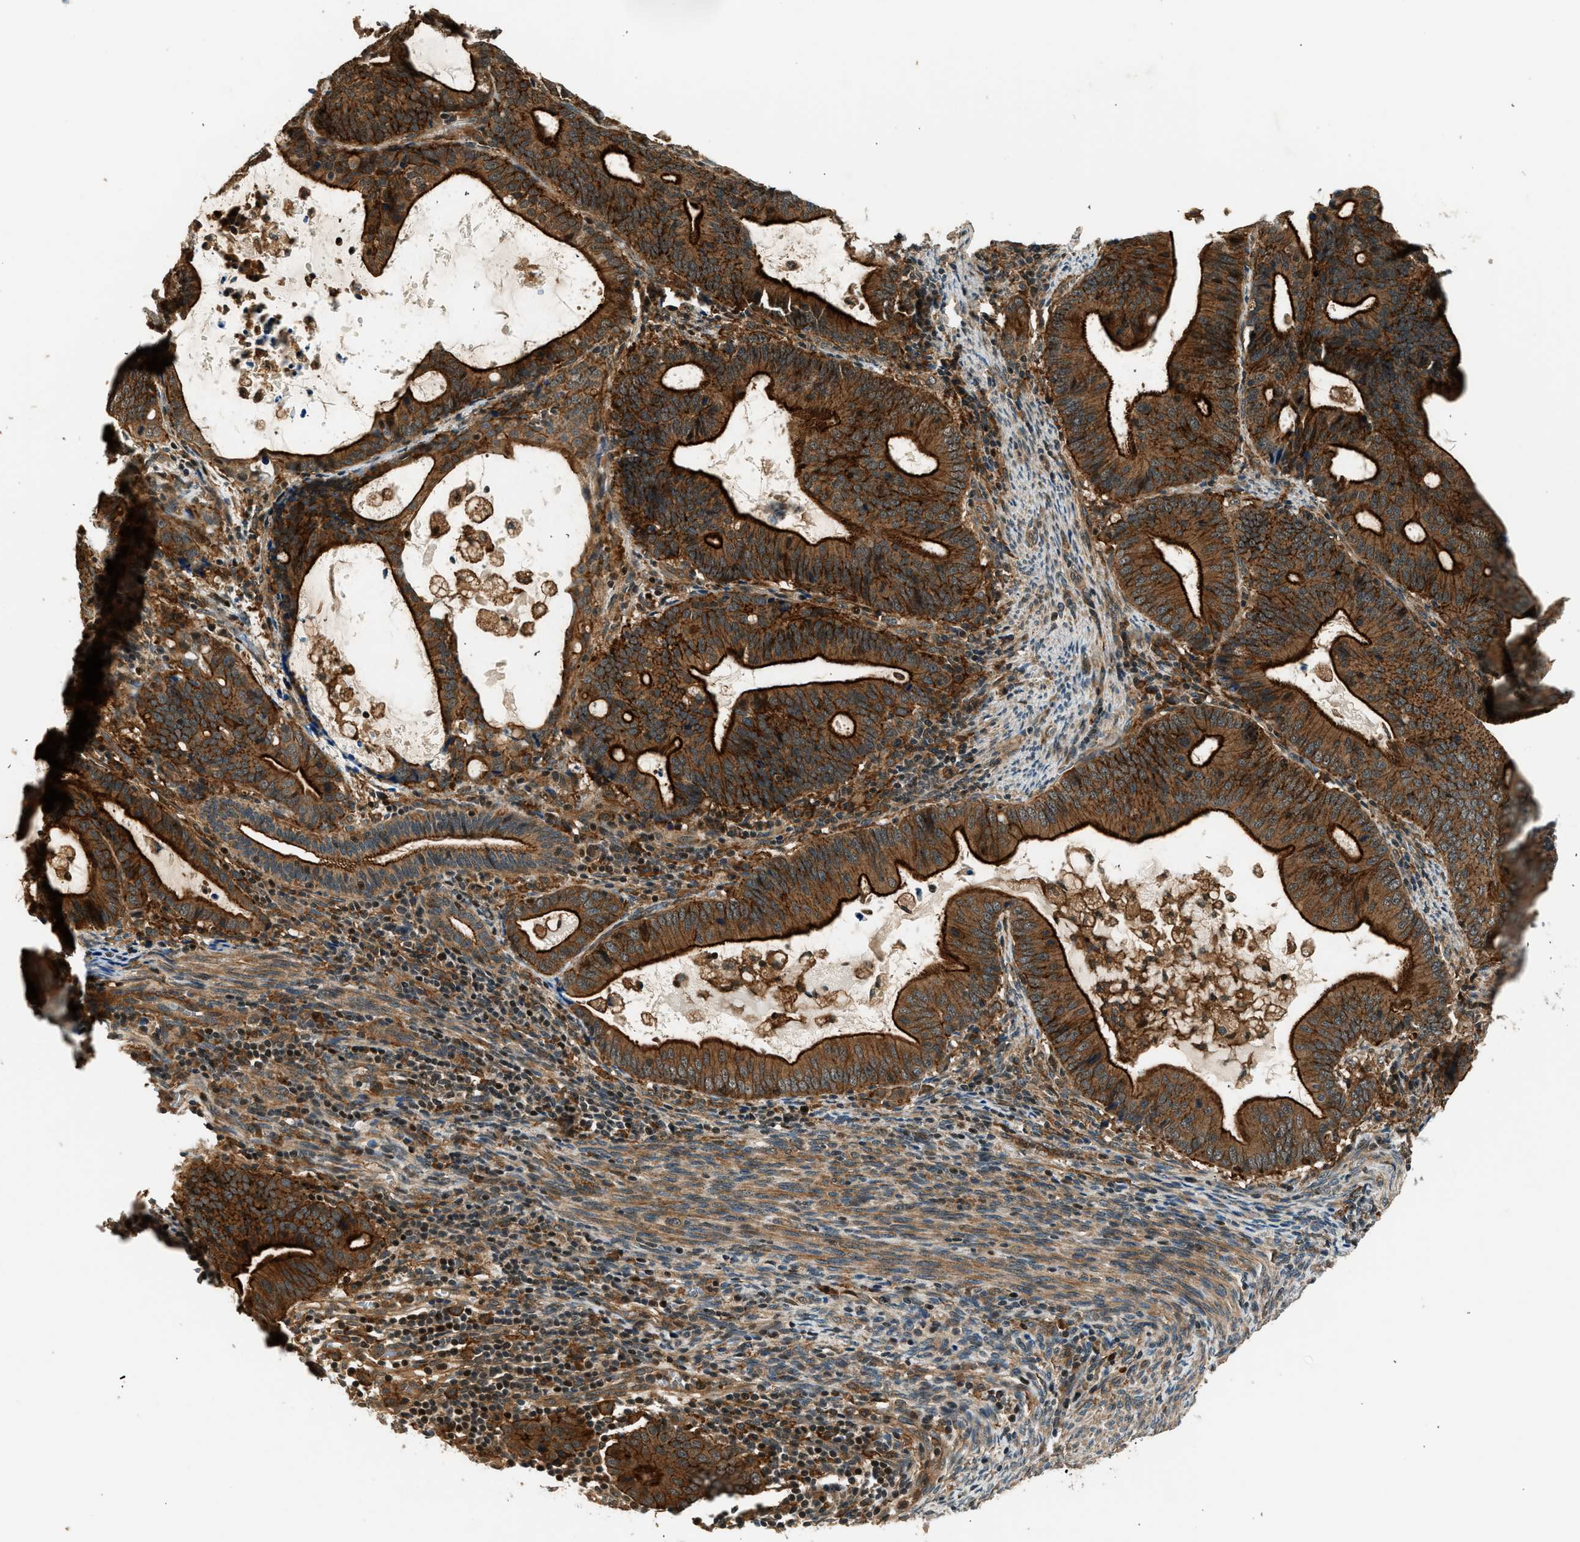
{"staining": {"intensity": "strong", "quantity": ">75%", "location": "cytoplasmic/membranous"}, "tissue": "endometrial cancer", "cell_type": "Tumor cells", "image_type": "cancer", "snomed": [{"axis": "morphology", "description": "Adenocarcinoma, NOS"}, {"axis": "topography", "description": "Uterus"}], "caption": "A photomicrograph showing strong cytoplasmic/membranous positivity in approximately >75% of tumor cells in endometrial cancer, as visualized by brown immunohistochemical staining.", "gene": "ARHGEF11", "patient": {"sex": "female", "age": 83}}